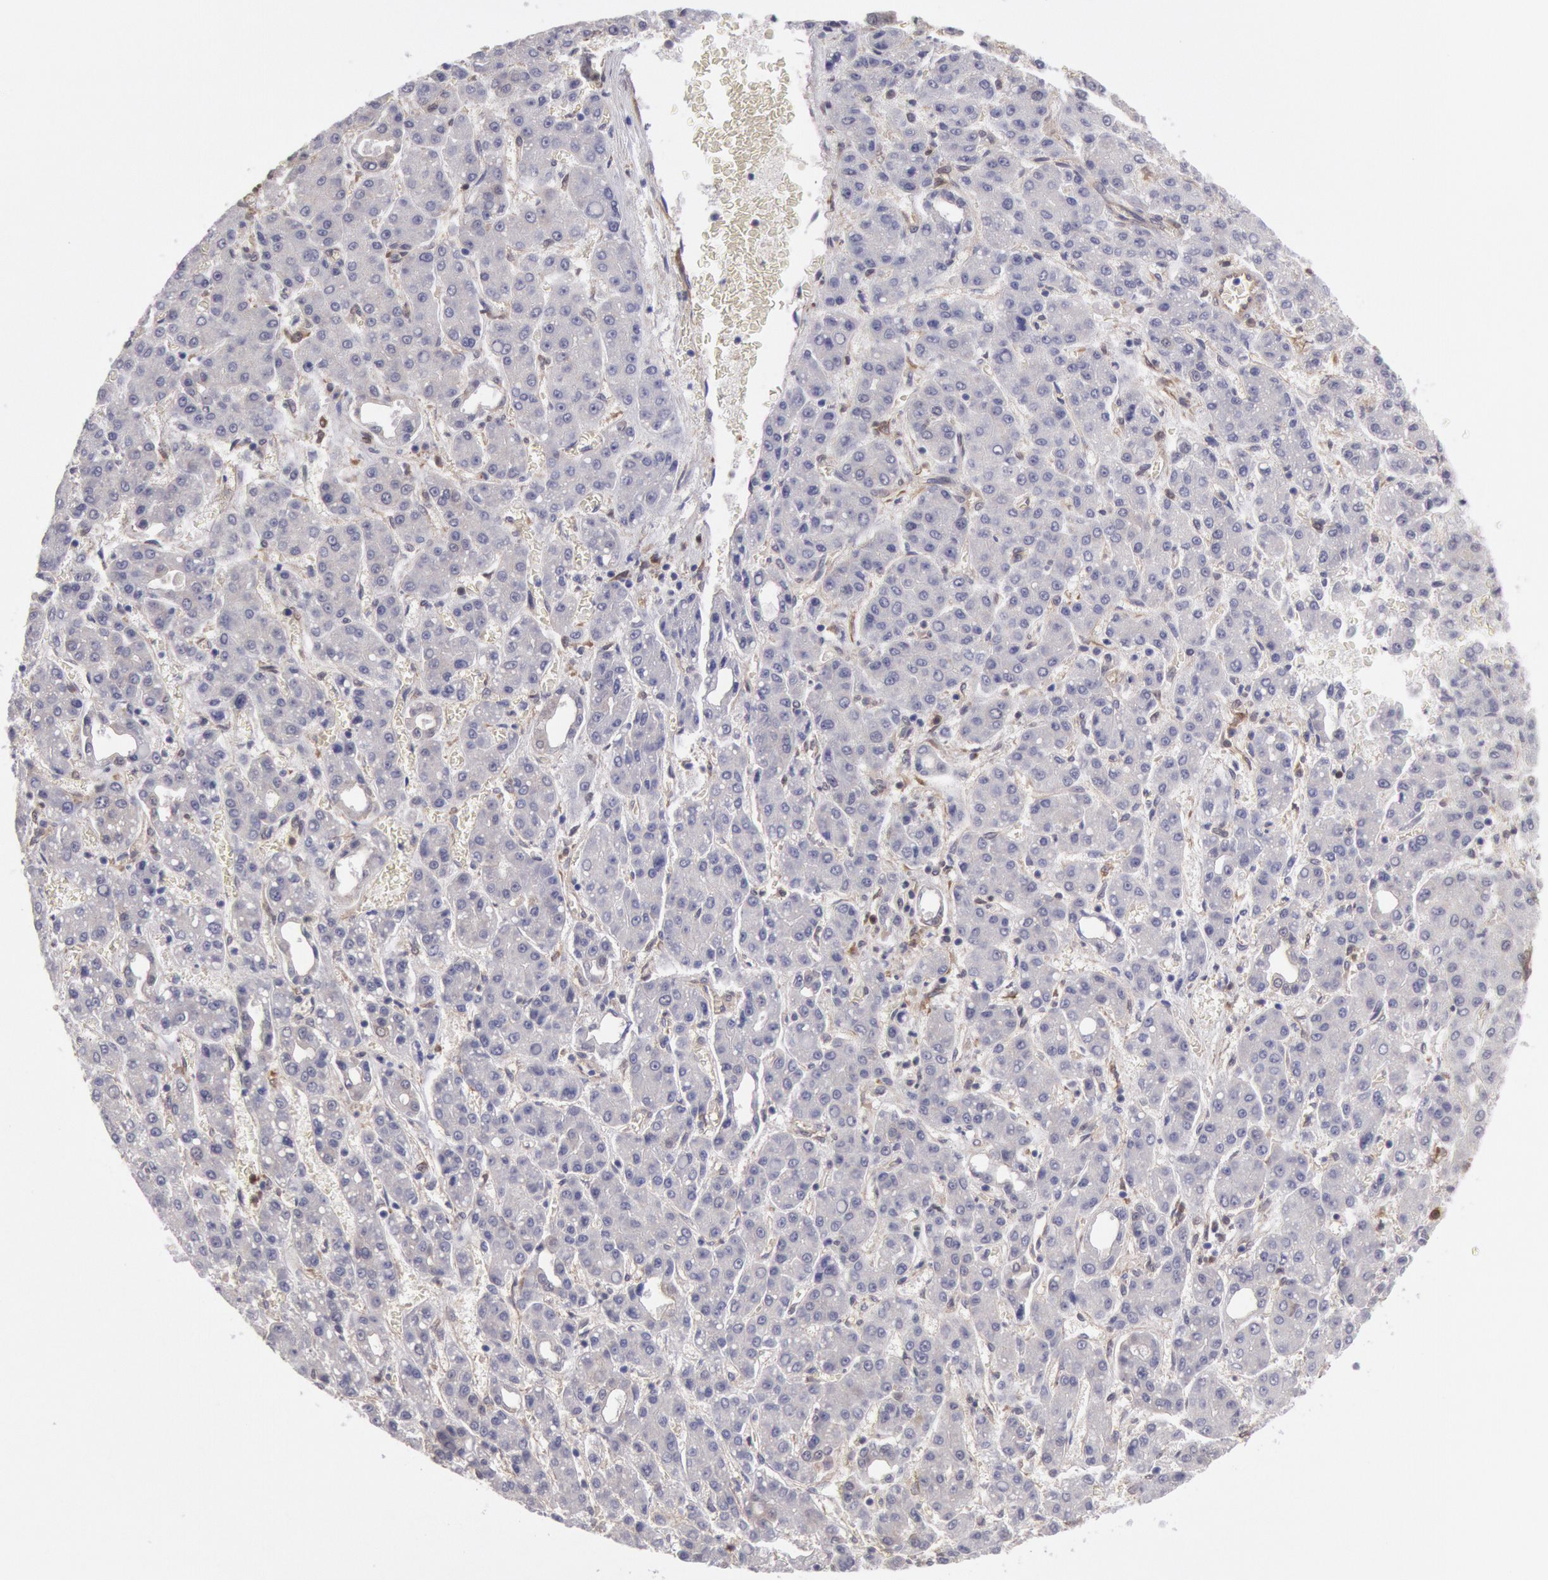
{"staining": {"intensity": "negative", "quantity": "none", "location": "none"}, "tissue": "liver cancer", "cell_type": "Tumor cells", "image_type": "cancer", "snomed": [{"axis": "morphology", "description": "Carcinoma, Hepatocellular, NOS"}, {"axis": "topography", "description": "Liver"}], "caption": "Immunohistochemistry (IHC) of human hepatocellular carcinoma (liver) displays no expression in tumor cells.", "gene": "CCDC50", "patient": {"sex": "male", "age": 69}}